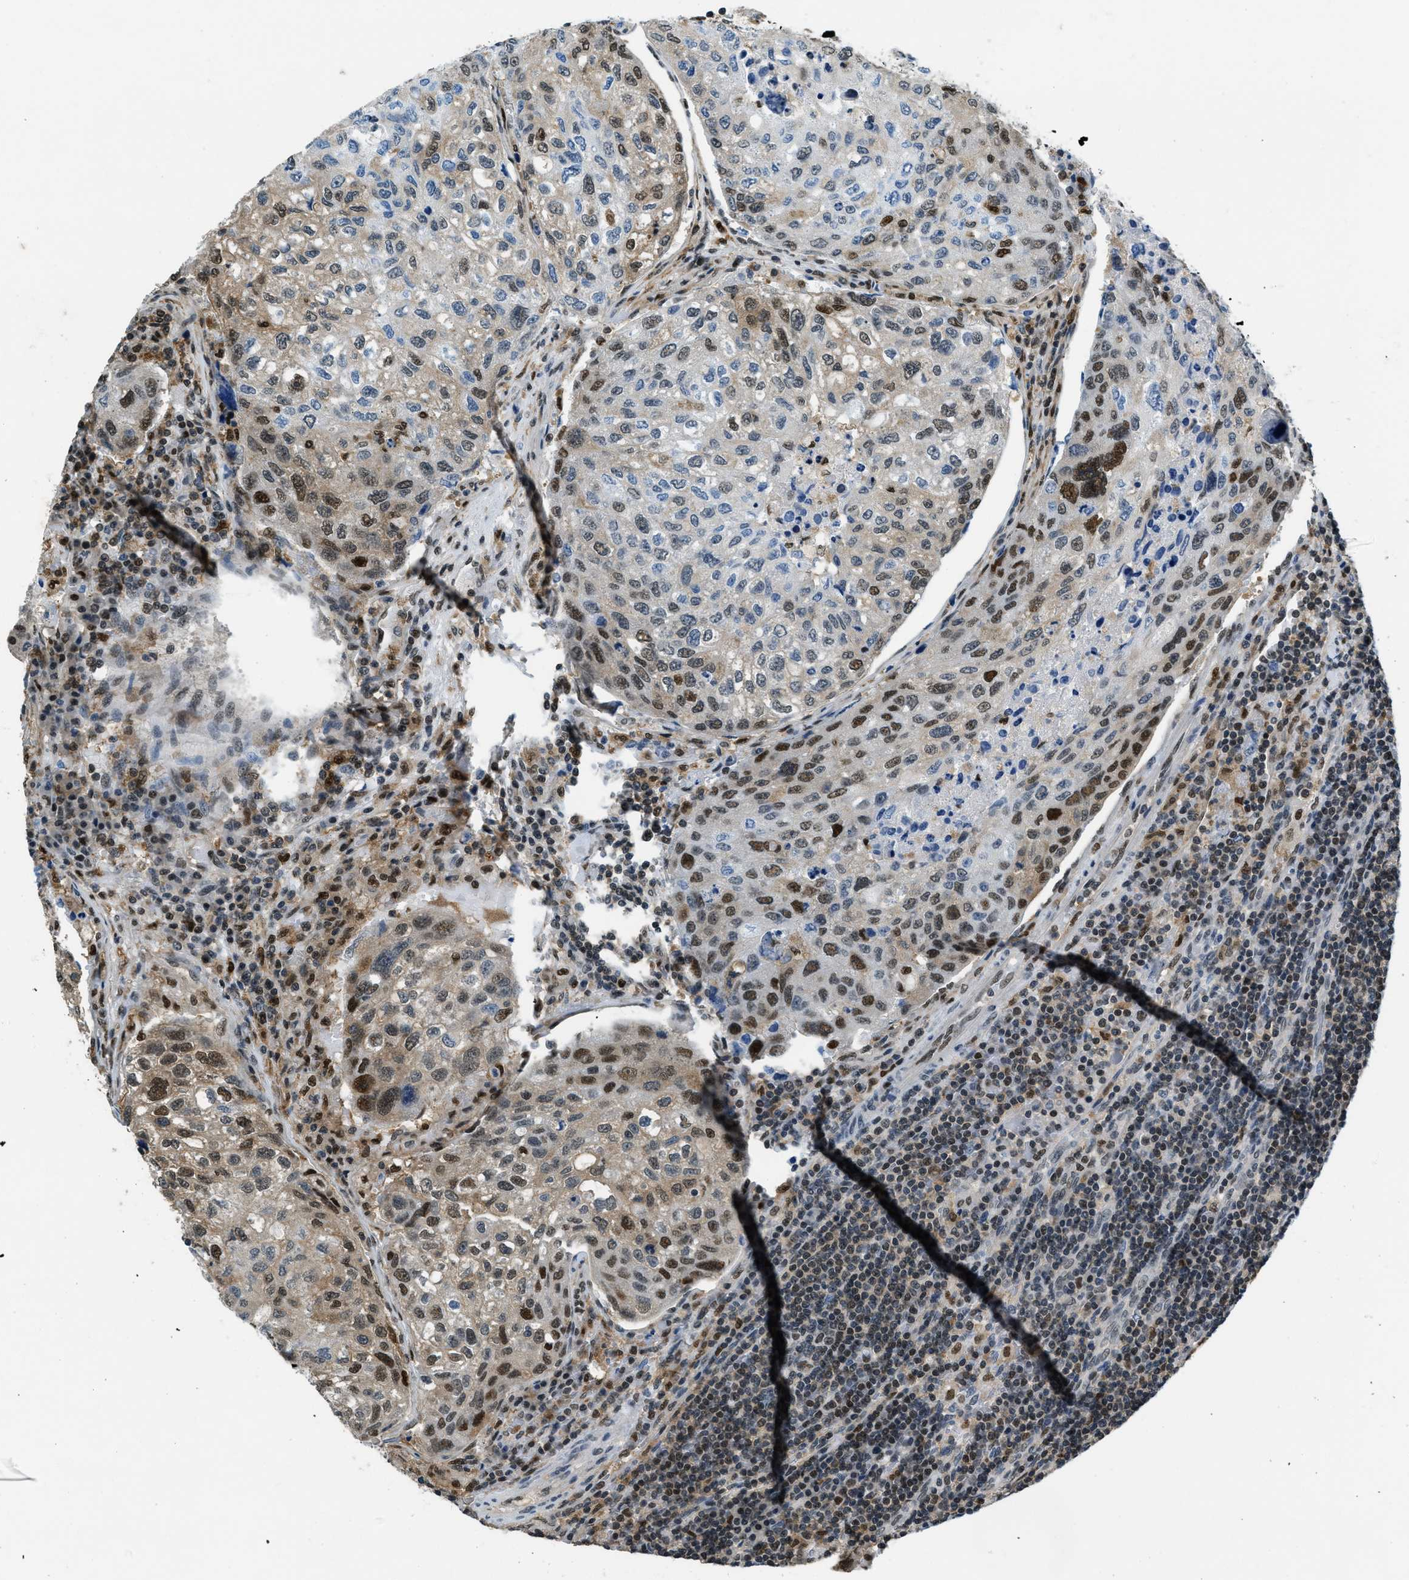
{"staining": {"intensity": "moderate", "quantity": "<25%", "location": "nuclear"}, "tissue": "urothelial cancer", "cell_type": "Tumor cells", "image_type": "cancer", "snomed": [{"axis": "morphology", "description": "Urothelial carcinoma, High grade"}, {"axis": "topography", "description": "Lymph node"}, {"axis": "topography", "description": "Urinary bladder"}], "caption": "Immunohistochemistry photomicrograph of neoplastic tissue: high-grade urothelial carcinoma stained using immunohistochemistry reveals low levels of moderate protein expression localized specifically in the nuclear of tumor cells, appearing as a nuclear brown color.", "gene": "OGFR", "patient": {"sex": "male", "age": 51}}